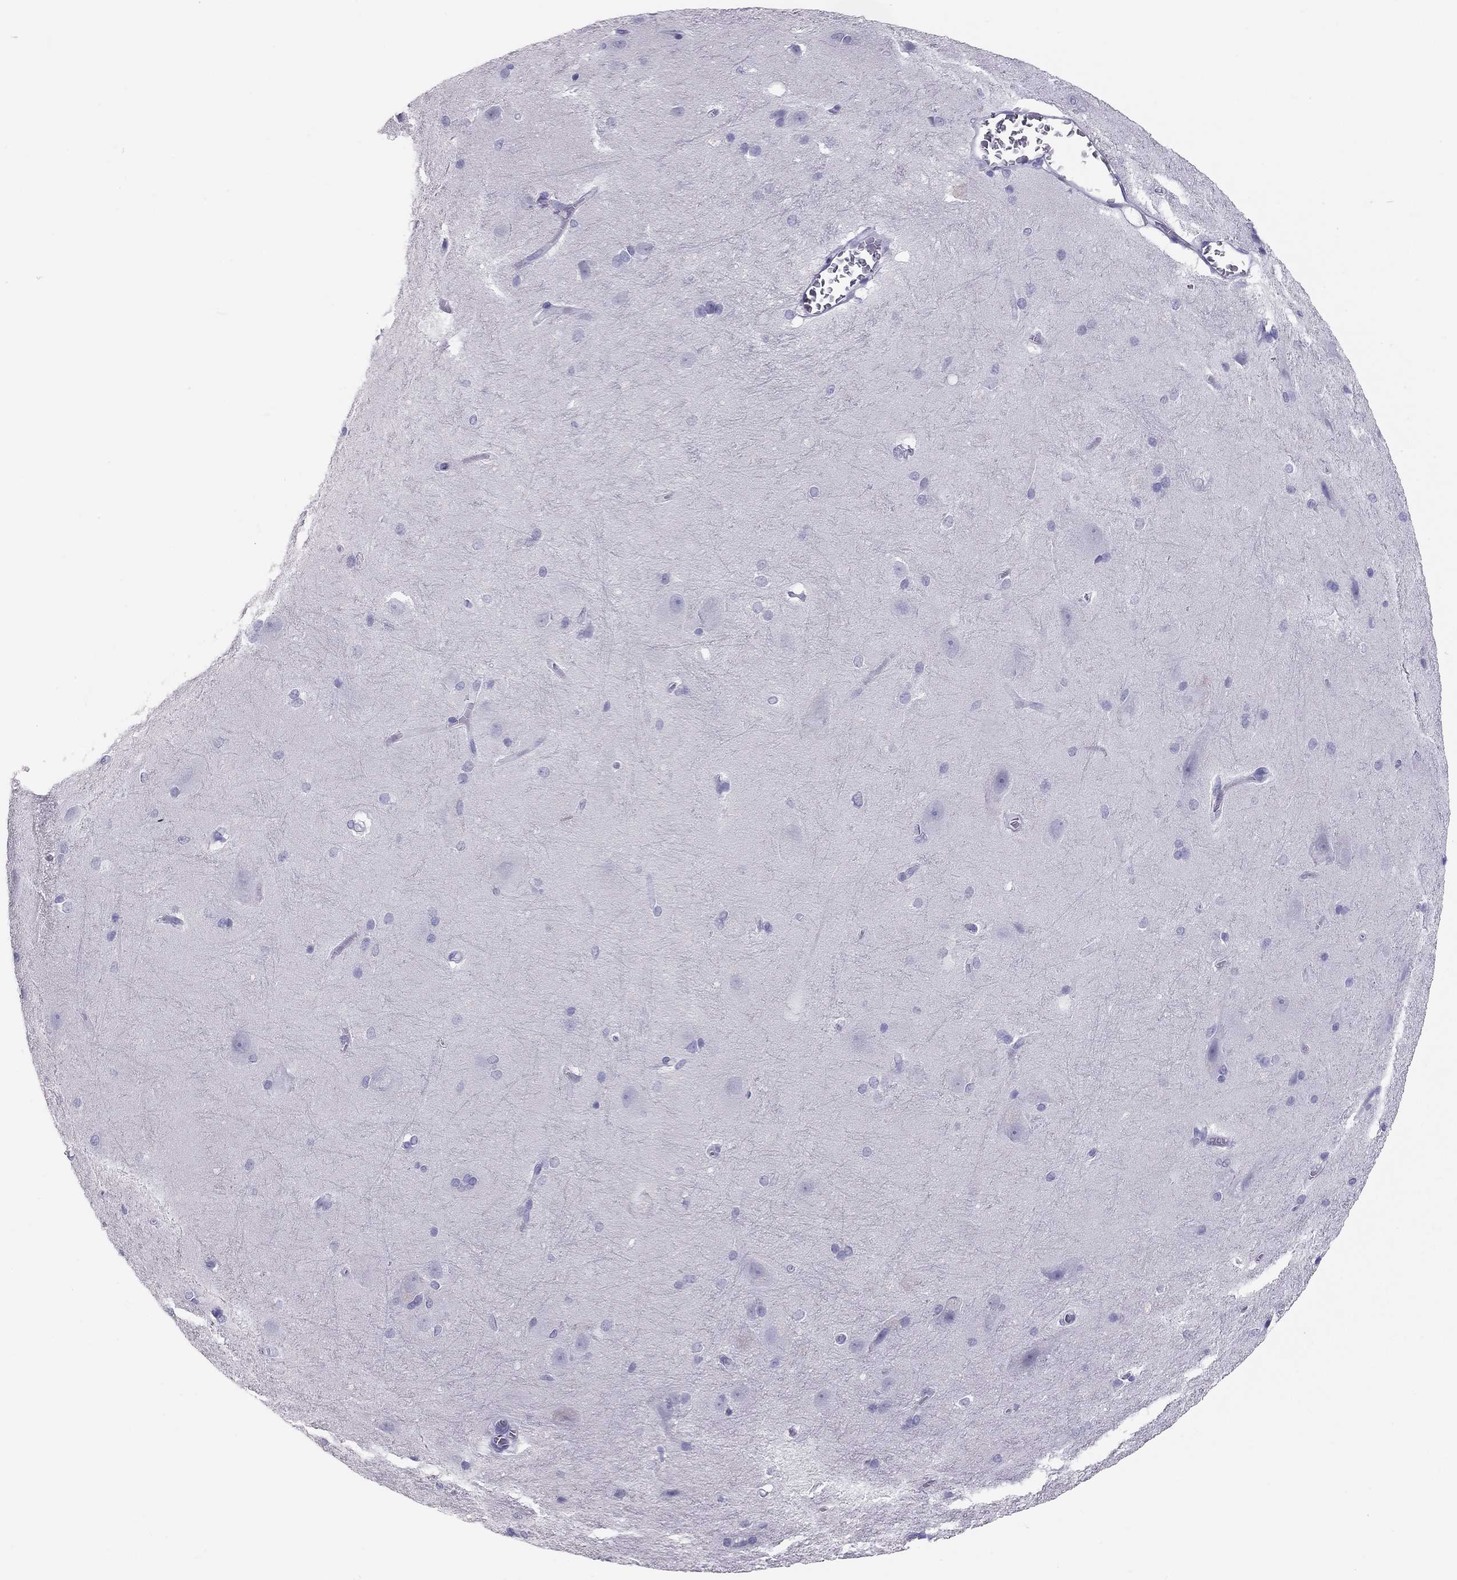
{"staining": {"intensity": "negative", "quantity": "none", "location": "none"}, "tissue": "hippocampus", "cell_type": "Glial cells", "image_type": "normal", "snomed": [{"axis": "morphology", "description": "Normal tissue, NOS"}, {"axis": "topography", "description": "Cerebral cortex"}, {"axis": "topography", "description": "Hippocampus"}], "caption": "Glial cells are negative for protein expression in normal human hippocampus. The staining is performed using DAB brown chromogen with nuclei counter-stained in using hematoxylin.", "gene": "PSMB11", "patient": {"sex": "female", "age": 19}}